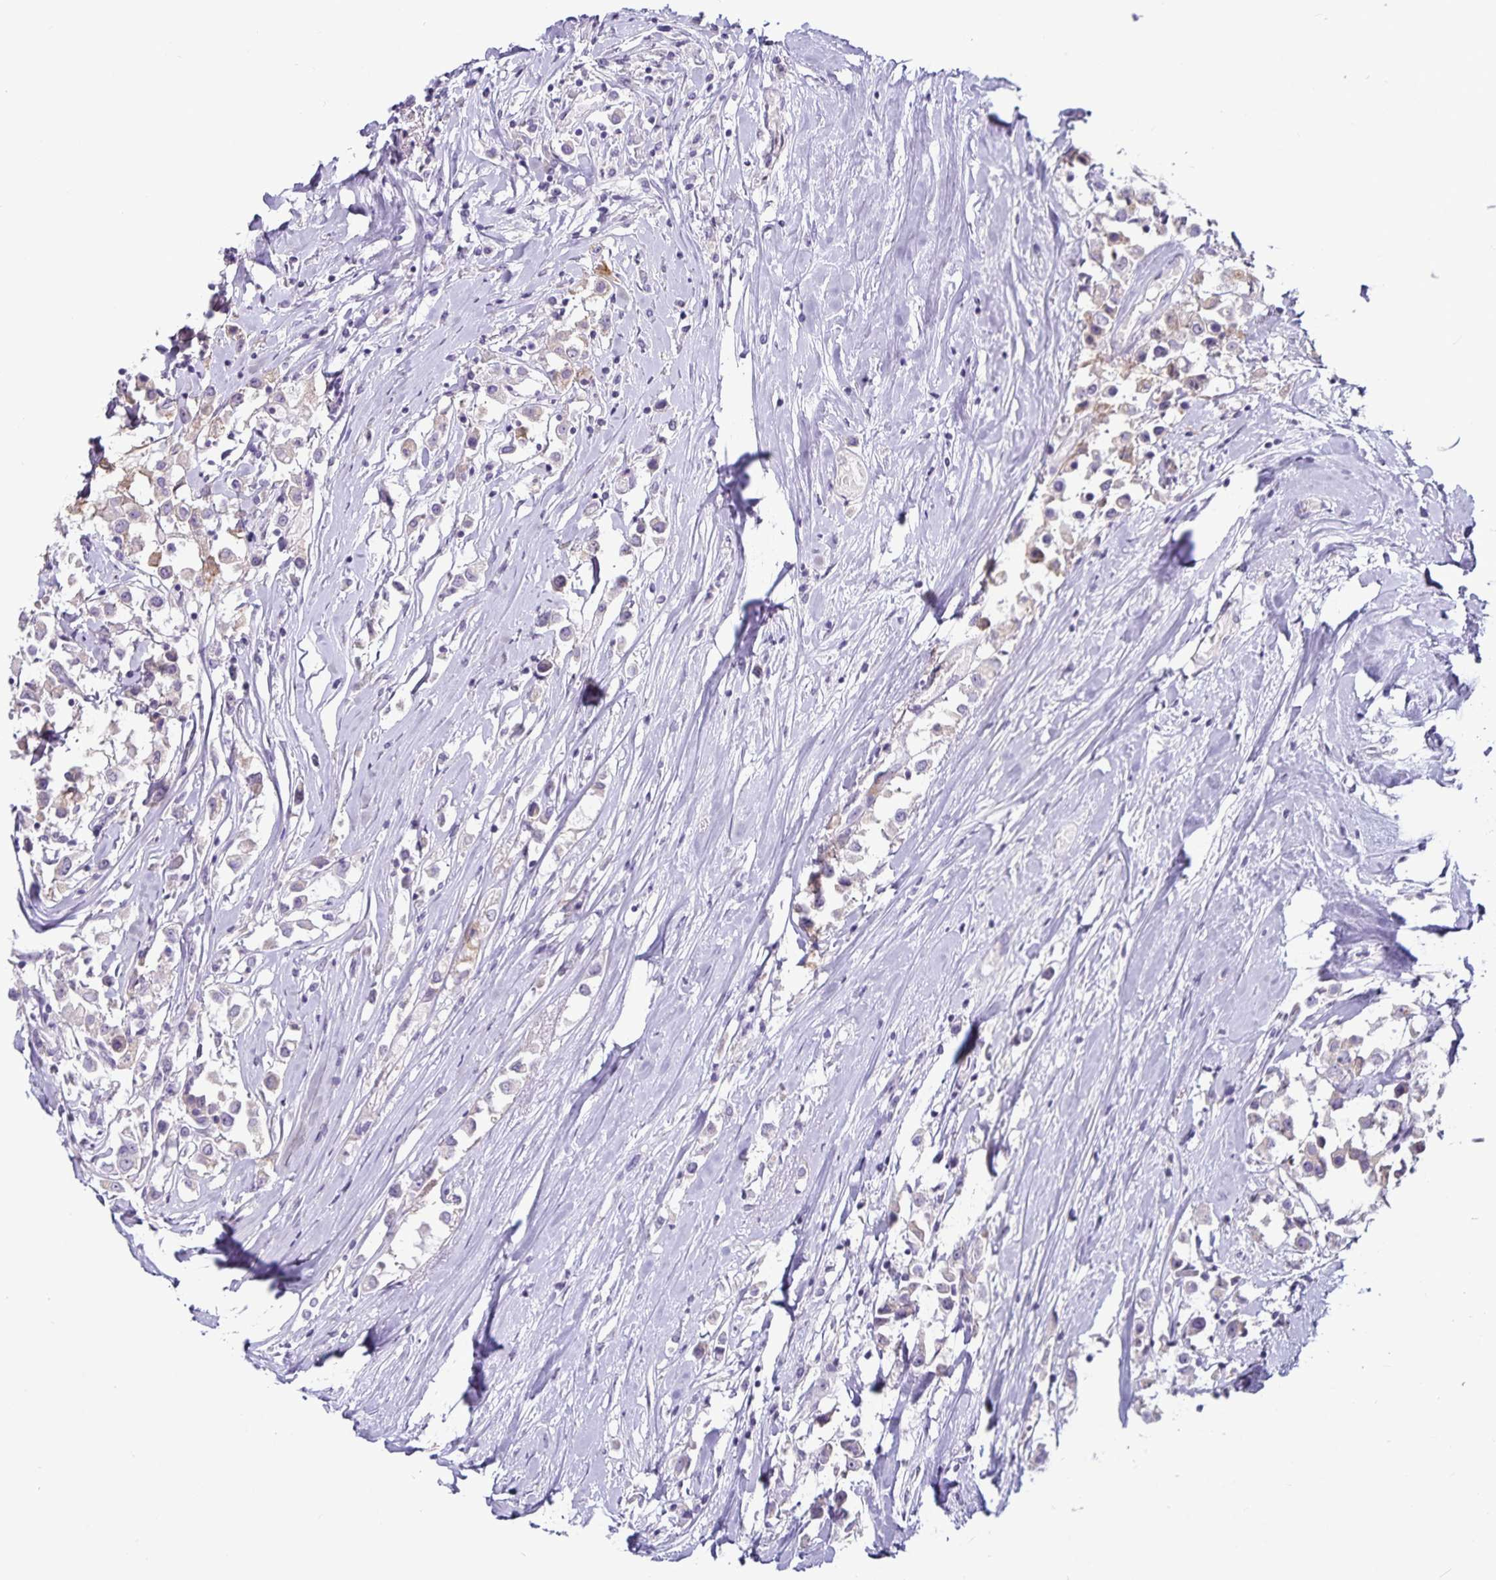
{"staining": {"intensity": "weak", "quantity": "<25%", "location": "cytoplasmic/membranous"}, "tissue": "breast cancer", "cell_type": "Tumor cells", "image_type": "cancer", "snomed": [{"axis": "morphology", "description": "Duct carcinoma"}, {"axis": "topography", "description": "Breast"}], "caption": "DAB (3,3'-diaminobenzidine) immunohistochemical staining of breast cancer demonstrates no significant staining in tumor cells.", "gene": "CA12", "patient": {"sex": "female", "age": 61}}